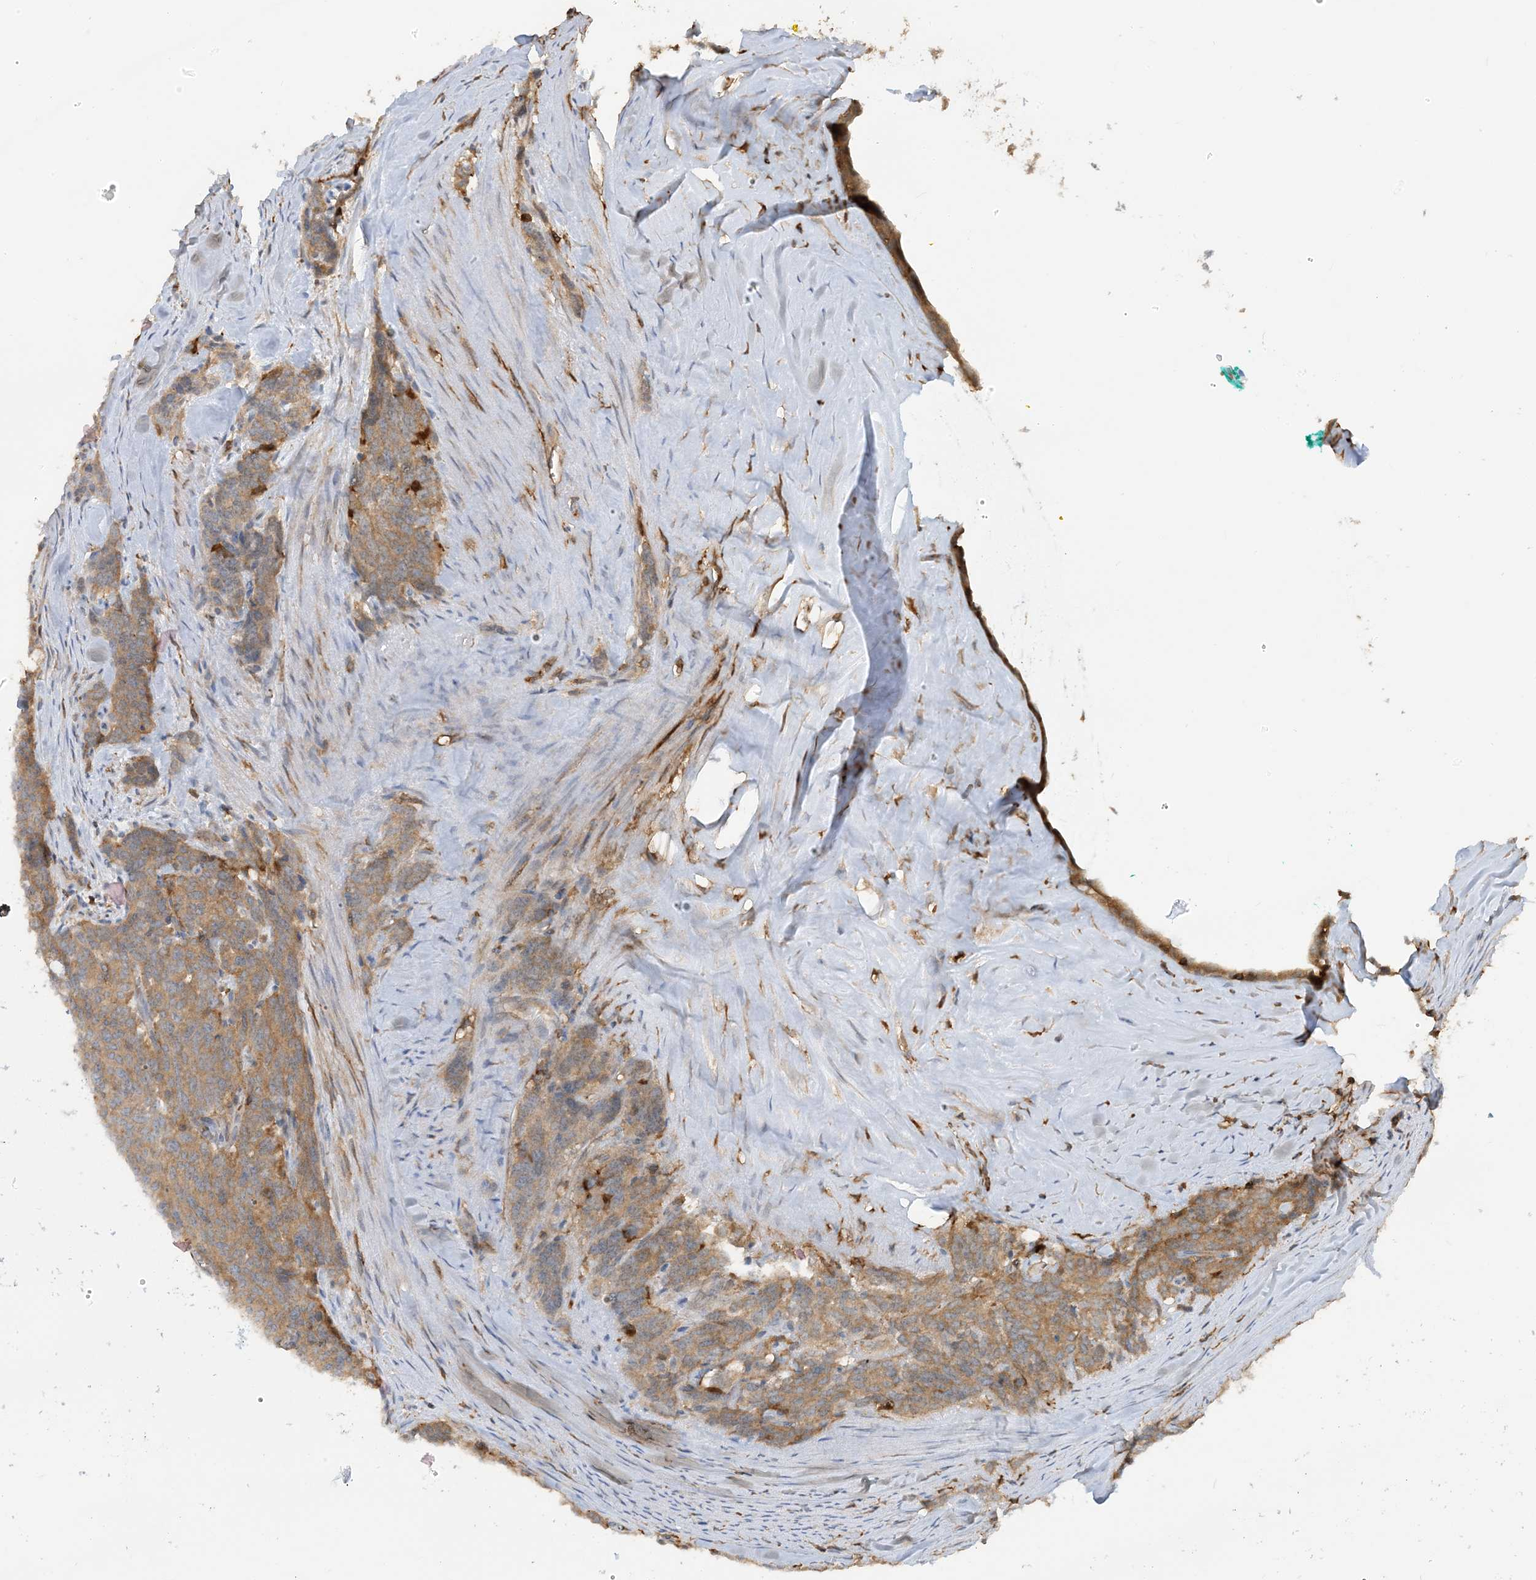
{"staining": {"intensity": "moderate", "quantity": ">75%", "location": "cytoplasmic/membranous"}, "tissue": "carcinoid", "cell_type": "Tumor cells", "image_type": "cancer", "snomed": [{"axis": "morphology", "description": "Carcinoid, malignant, NOS"}, {"axis": "topography", "description": "Lung"}], "caption": "Immunohistochemistry of malignant carcinoid reveals medium levels of moderate cytoplasmic/membranous expression in about >75% of tumor cells.", "gene": "CAPZB", "patient": {"sex": "female", "age": 46}}